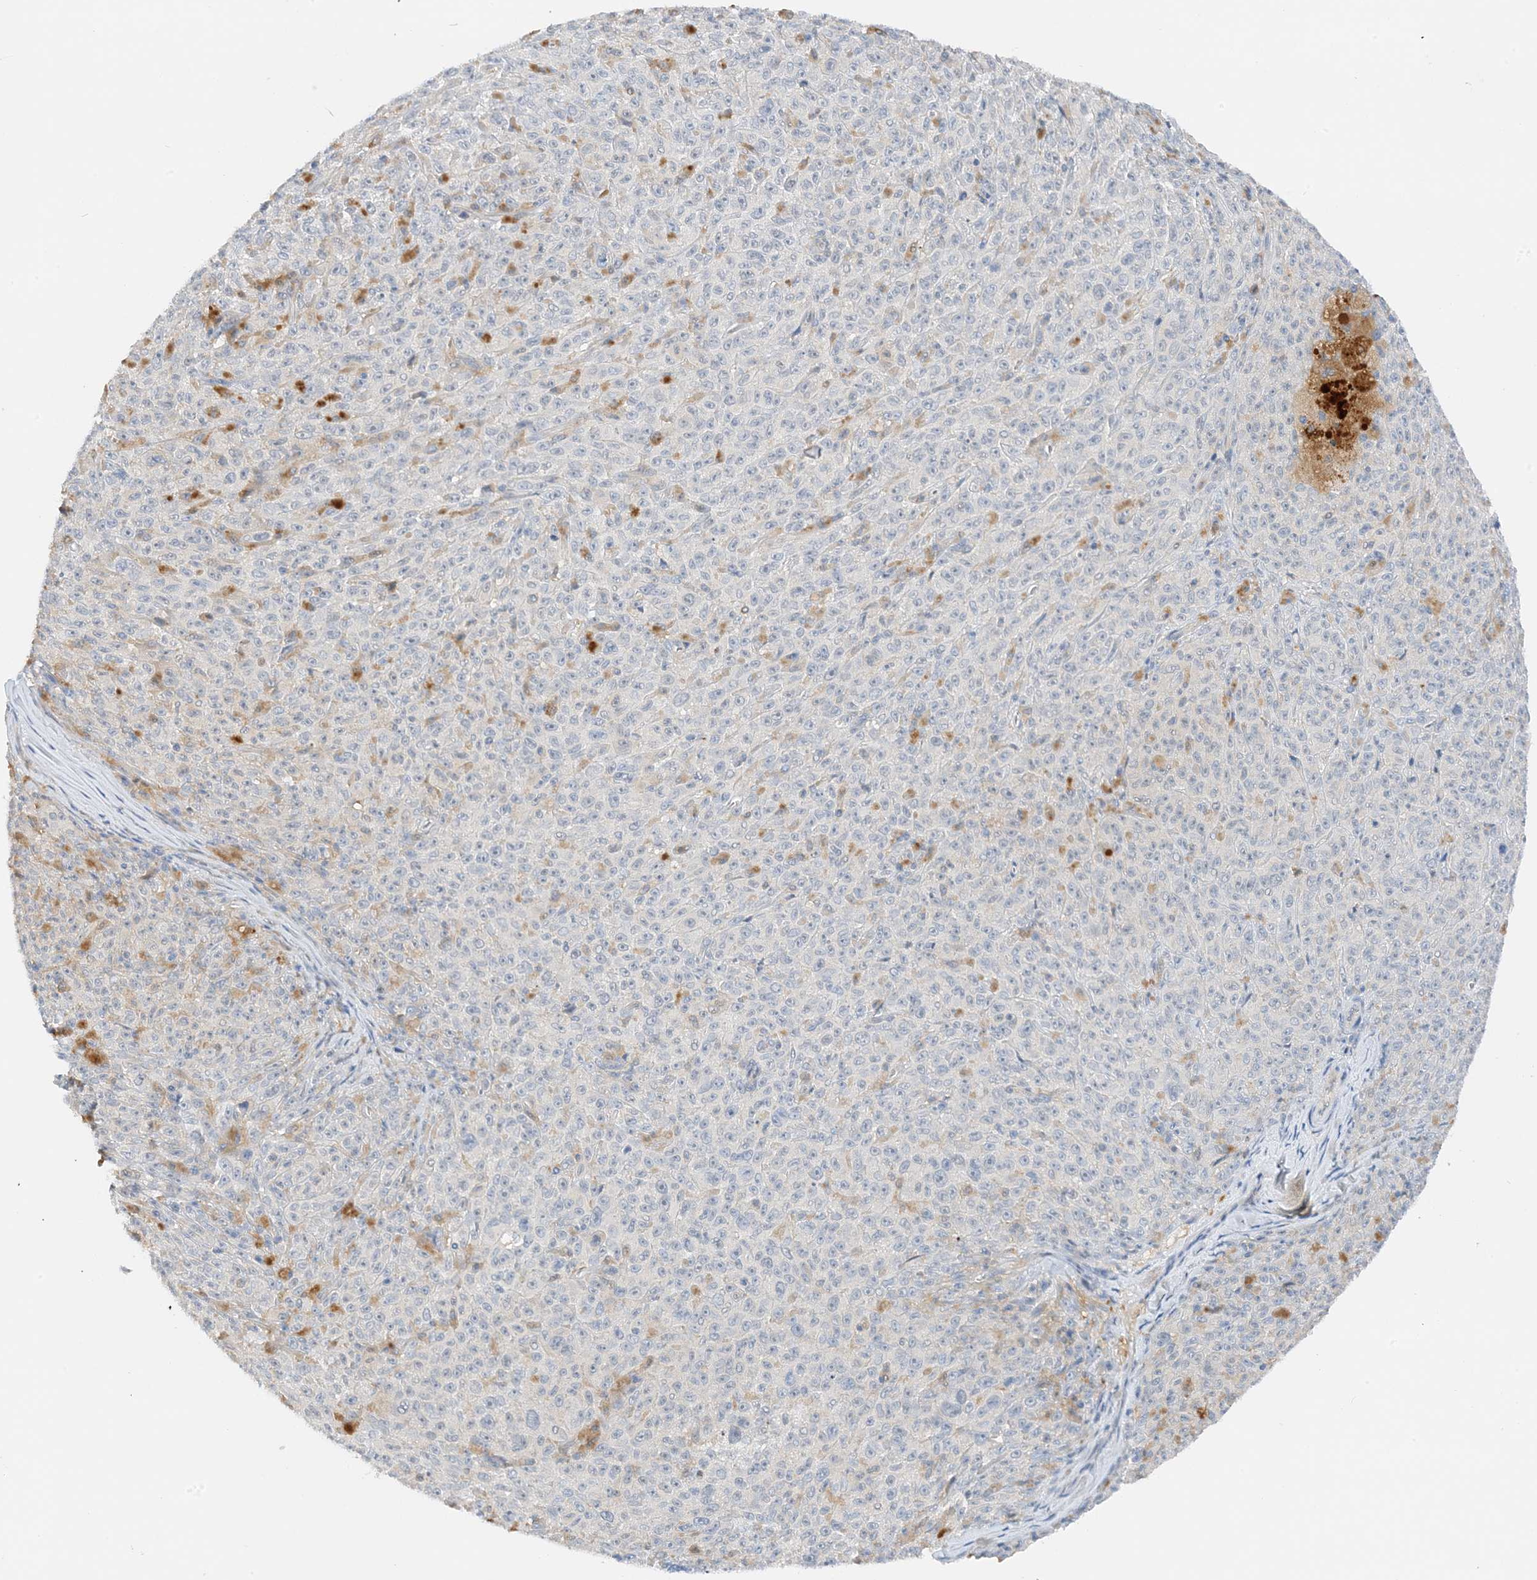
{"staining": {"intensity": "negative", "quantity": "none", "location": "none"}, "tissue": "melanoma", "cell_type": "Tumor cells", "image_type": "cancer", "snomed": [{"axis": "morphology", "description": "Malignant melanoma, NOS"}, {"axis": "topography", "description": "Skin"}], "caption": "This is an immunohistochemistry micrograph of malignant melanoma. There is no staining in tumor cells.", "gene": "KIFBP", "patient": {"sex": "female", "age": 82}}